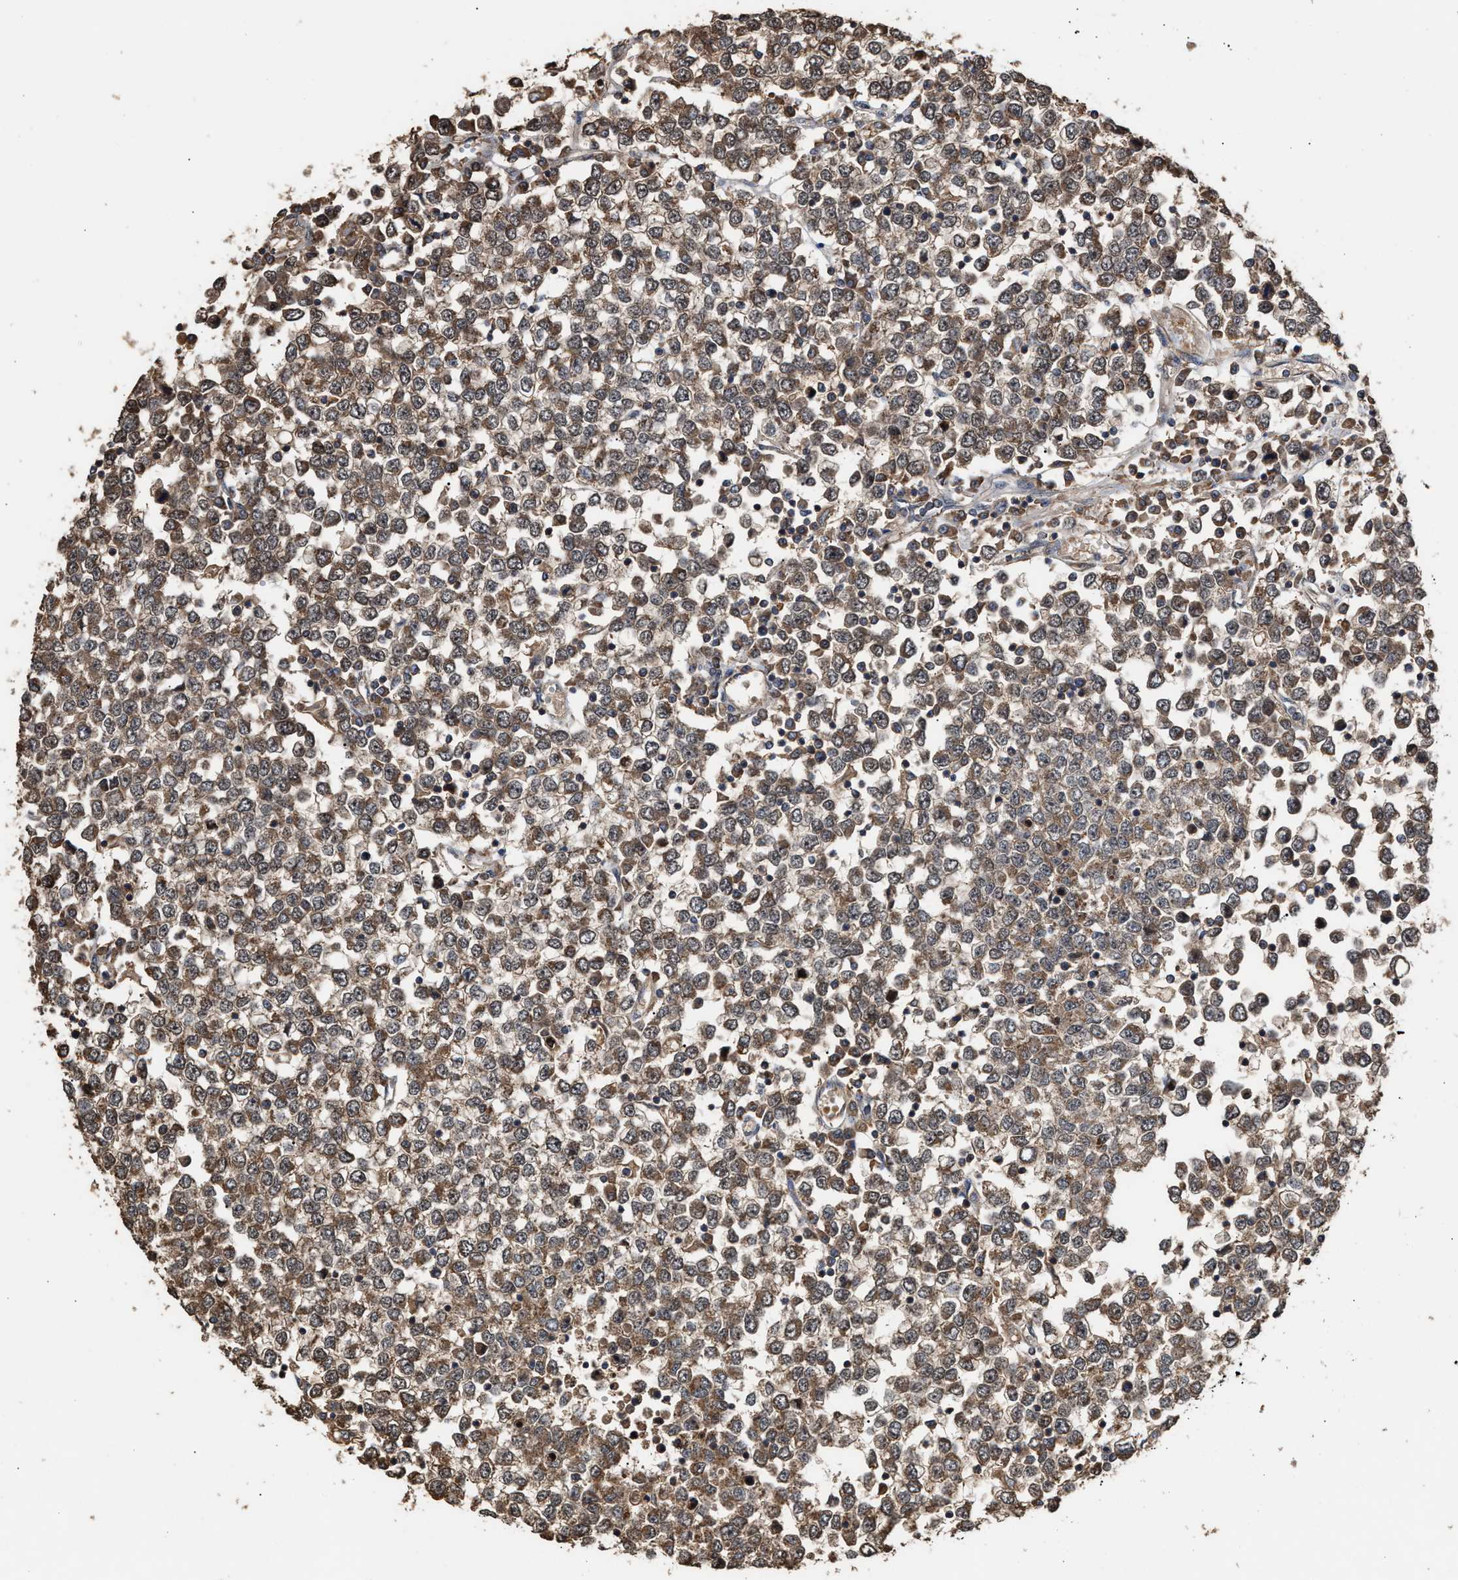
{"staining": {"intensity": "moderate", "quantity": ">75%", "location": "cytoplasmic/membranous"}, "tissue": "testis cancer", "cell_type": "Tumor cells", "image_type": "cancer", "snomed": [{"axis": "morphology", "description": "Seminoma, NOS"}, {"axis": "topography", "description": "Testis"}], "caption": "Brown immunohistochemical staining in testis seminoma demonstrates moderate cytoplasmic/membranous staining in approximately >75% of tumor cells. The protein of interest is shown in brown color, while the nuclei are stained blue.", "gene": "ZNHIT6", "patient": {"sex": "male", "age": 65}}